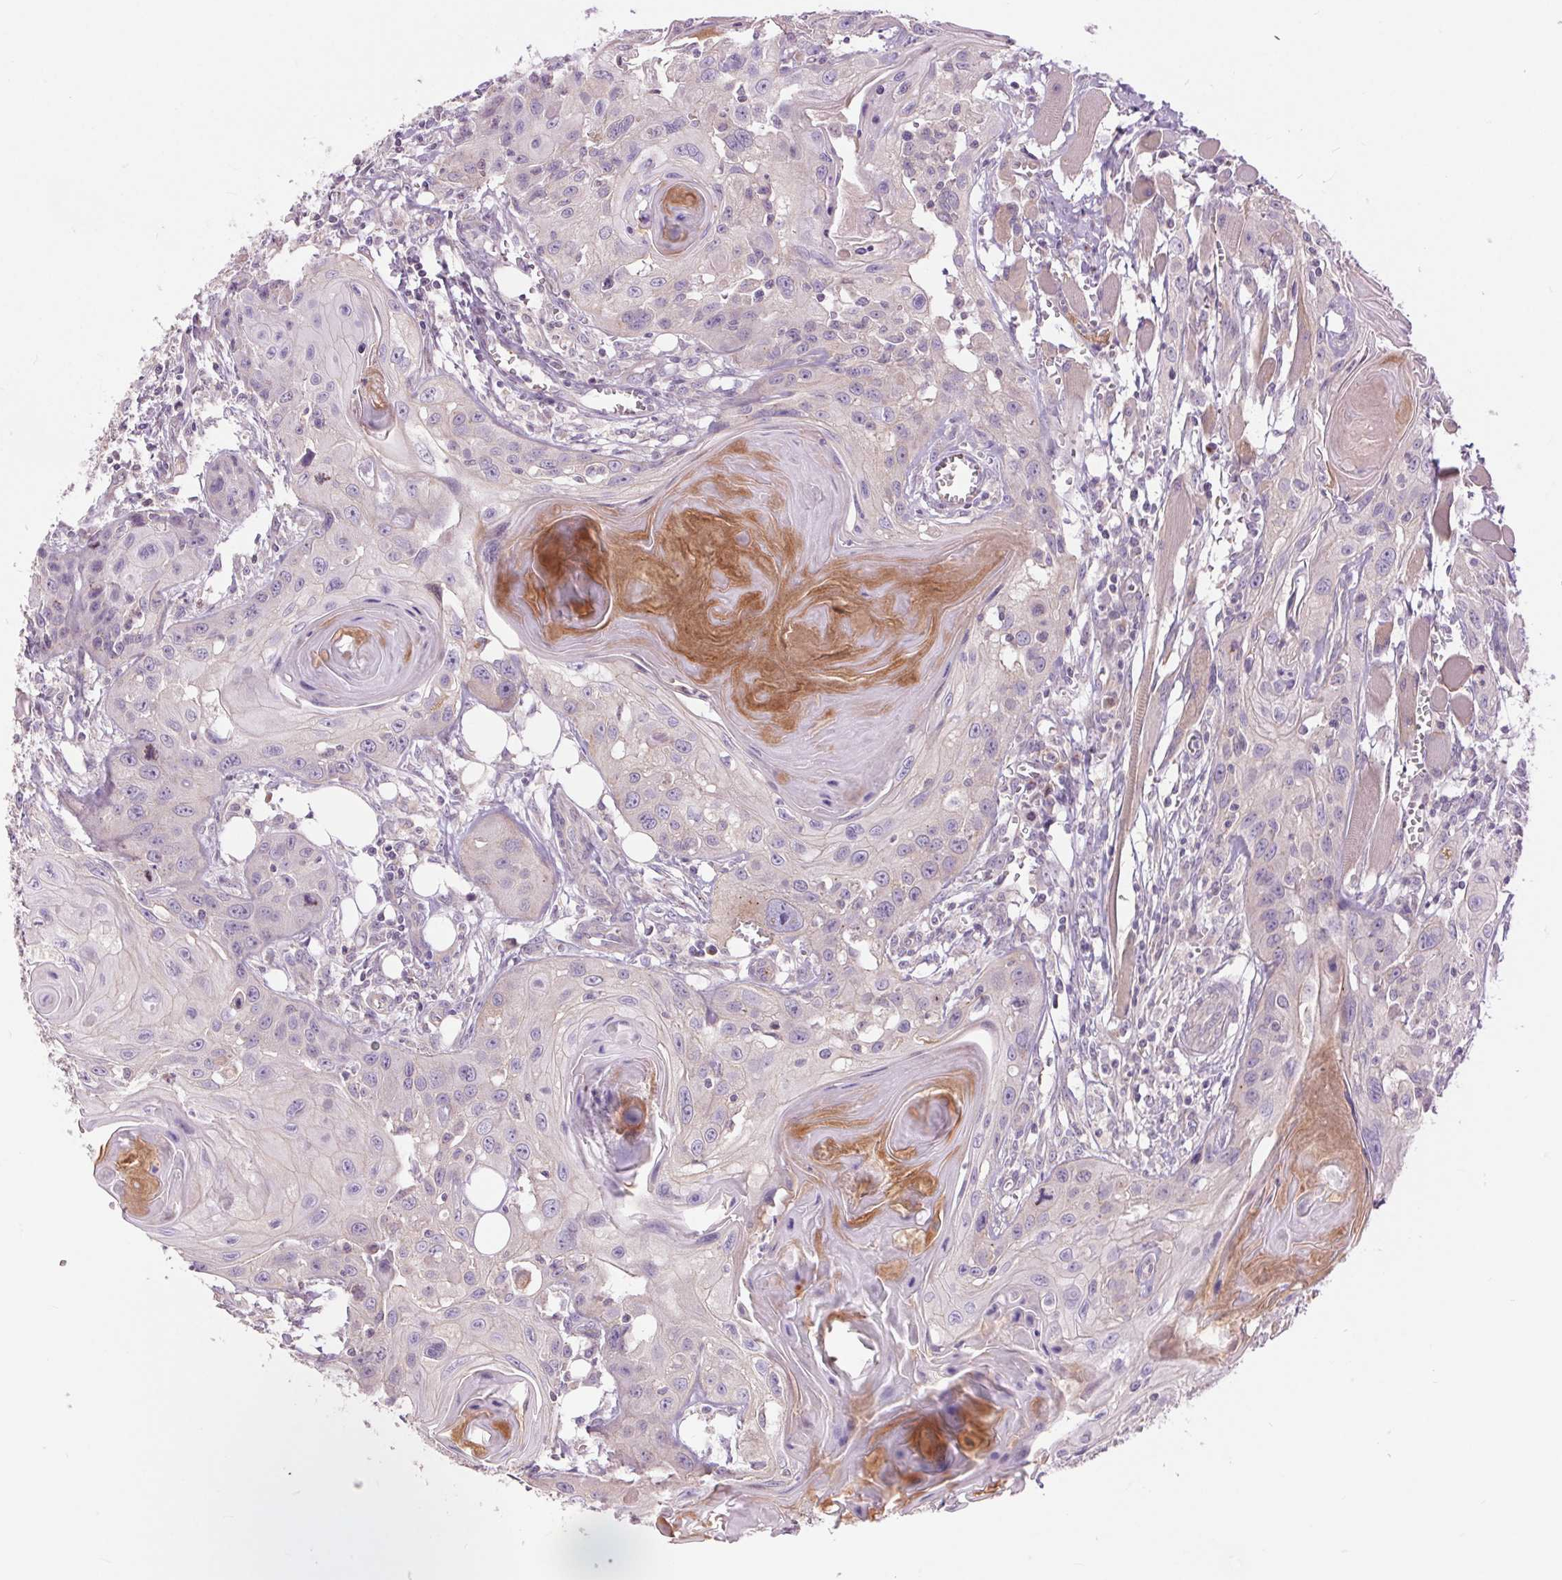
{"staining": {"intensity": "negative", "quantity": "none", "location": "none"}, "tissue": "head and neck cancer", "cell_type": "Tumor cells", "image_type": "cancer", "snomed": [{"axis": "morphology", "description": "Squamous cell carcinoma, NOS"}, {"axis": "topography", "description": "Oral tissue"}, {"axis": "topography", "description": "Head-Neck"}], "caption": "Tumor cells are negative for brown protein staining in head and neck squamous cell carcinoma.", "gene": "CTNNA3", "patient": {"sex": "male", "age": 58}}